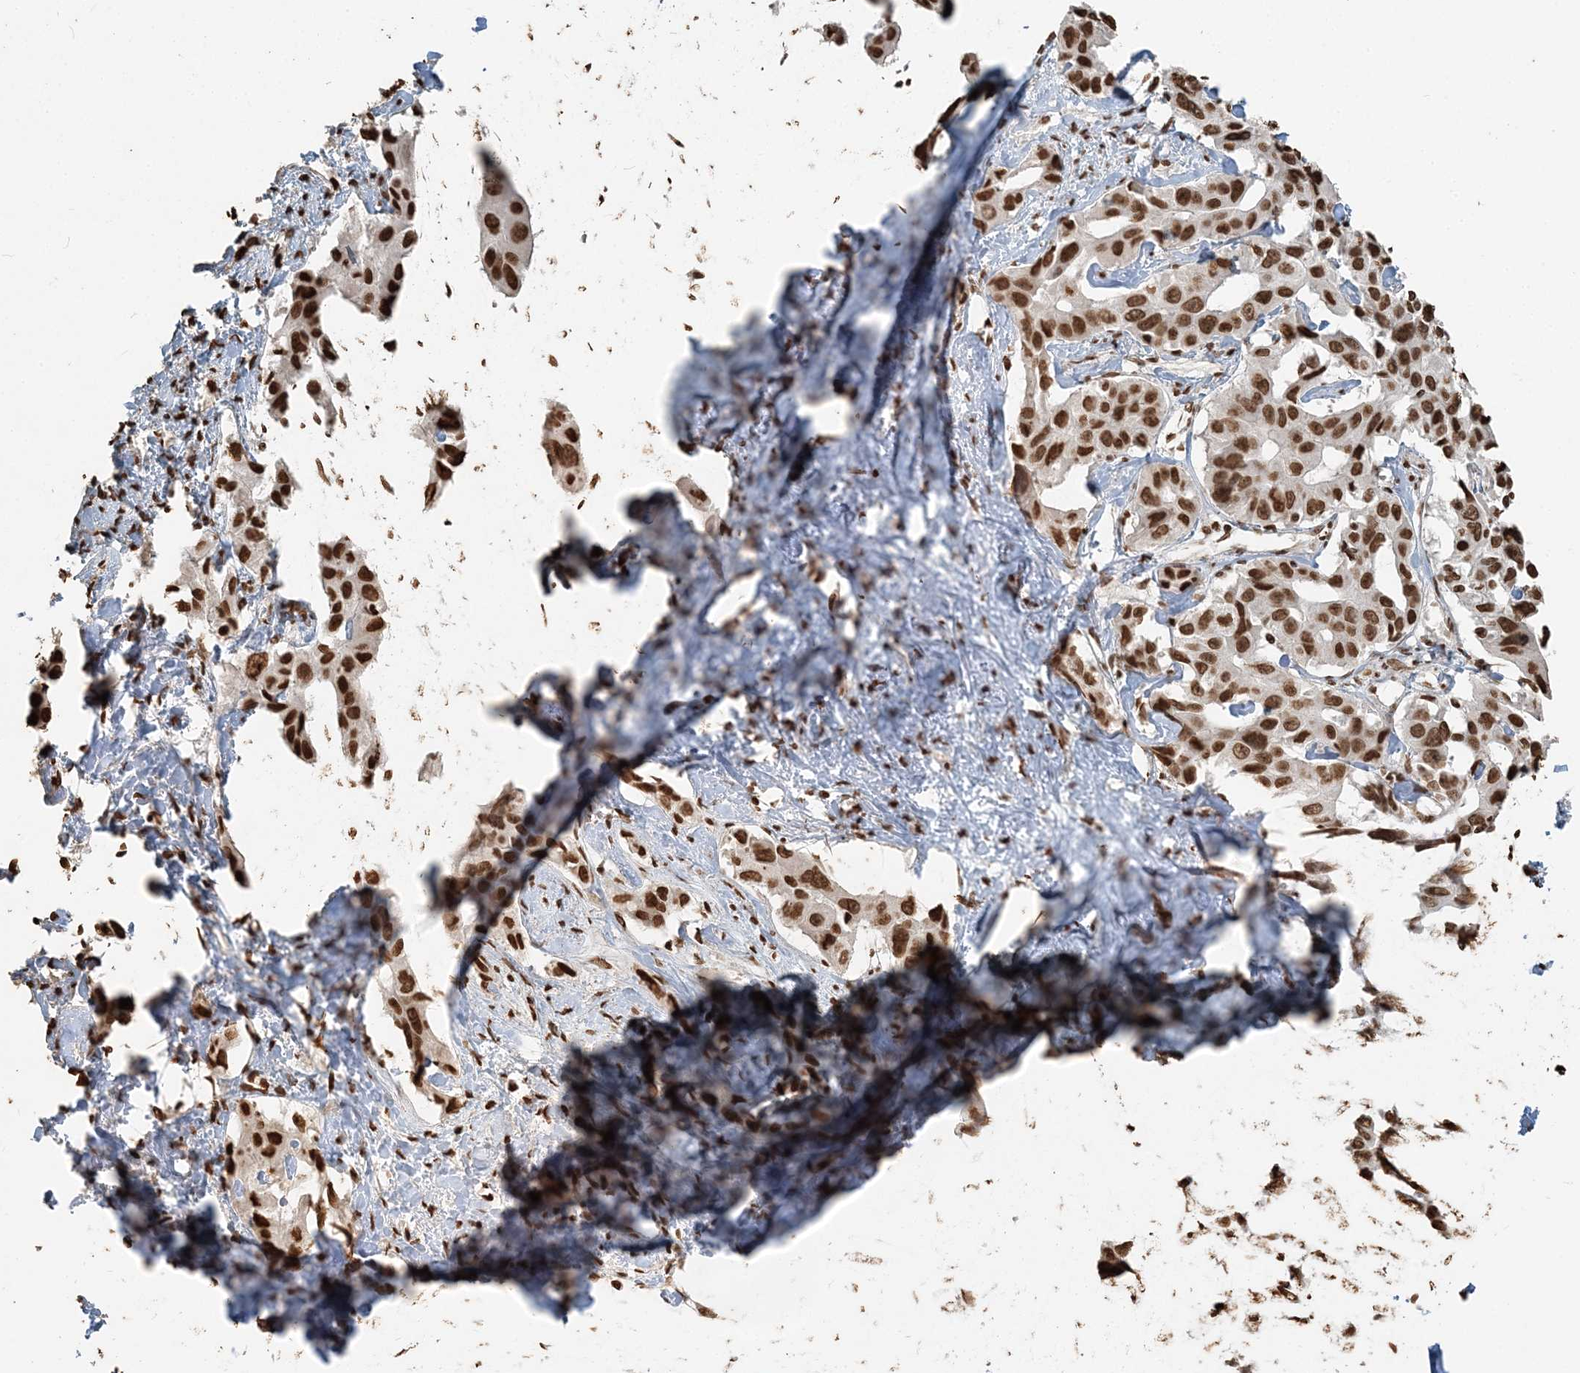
{"staining": {"intensity": "strong", "quantity": ">75%", "location": "nuclear"}, "tissue": "liver cancer", "cell_type": "Tumor cells", "image_type": "cancer", "snomed": [{"axis": "morphology", "description": "Cholangiocarcinoma"}, {"axis": "topography", "description": "Liver"}], "caption": "Brown immunohistochemical staining in human liver cancer exhibits strong nuclear staining in about >75% of tumor cells. (Stains: DAB in brown, nuclei in blue, Microscopy: brightfield microscopy at high magnification).", "gene": "H3-3B", "patient": {"sex": "male", "age": 59}}